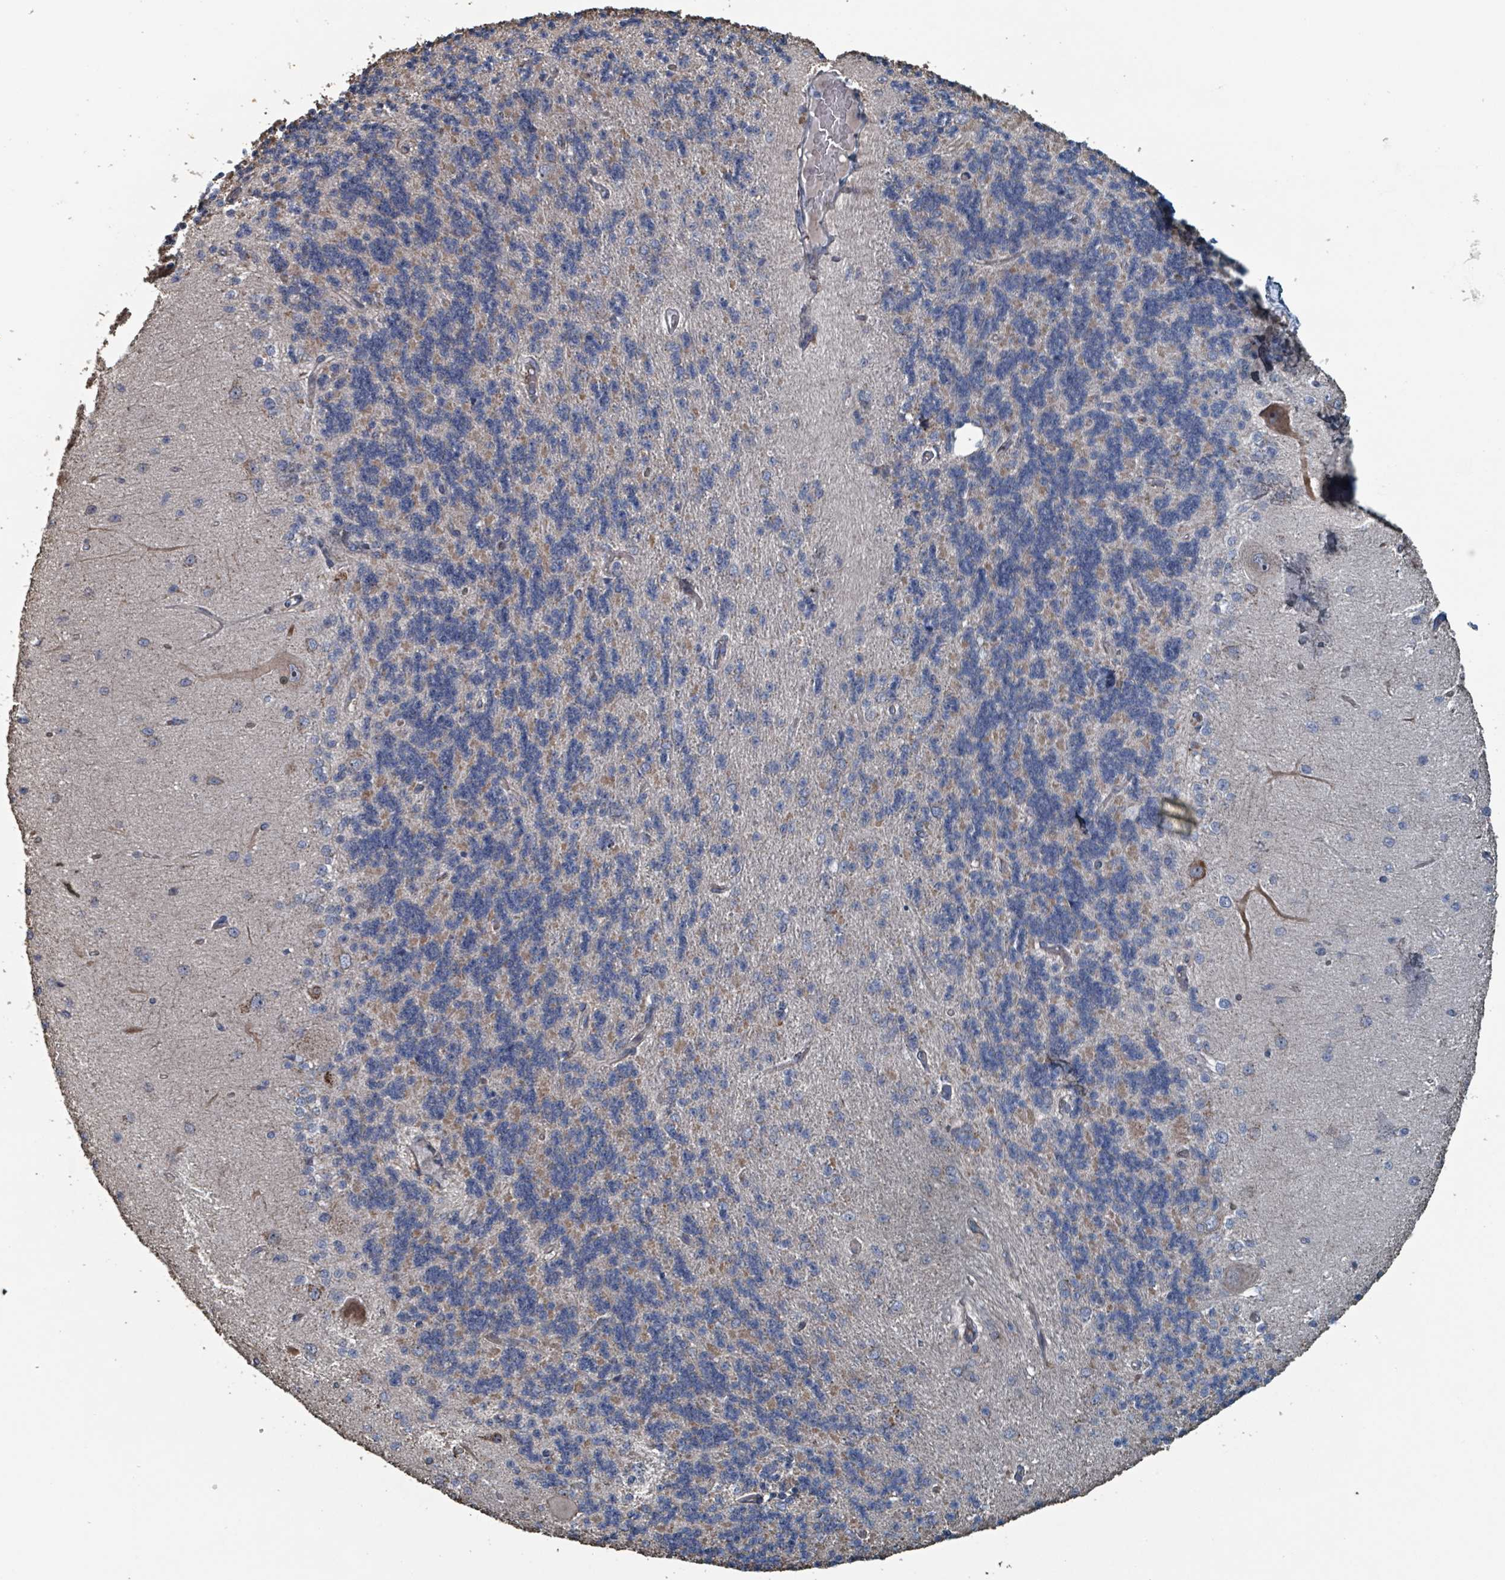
{"staining": {"intensity": "weak", "quantity": "25%-75%", "location": "cytoplasmic/membranous"}, "tissue": "cerebellum", "cell_type": "Cells in granular layer", "image_type": "normal", "snomed": [{"axis": "morphology", "description": "Normal tissue, NOS"}, {"axis": "topography", "description": "Cerebellum"}], "caption": "Immunohistochemical staining of benign cerebellum displays 25%-75% levels of weak cytoplasmic/membranous protein expression in approximately 25%-75% of cells in granular layer.", "gene": "MRPL4", "patient": {"sex": "female", "age": 29}}